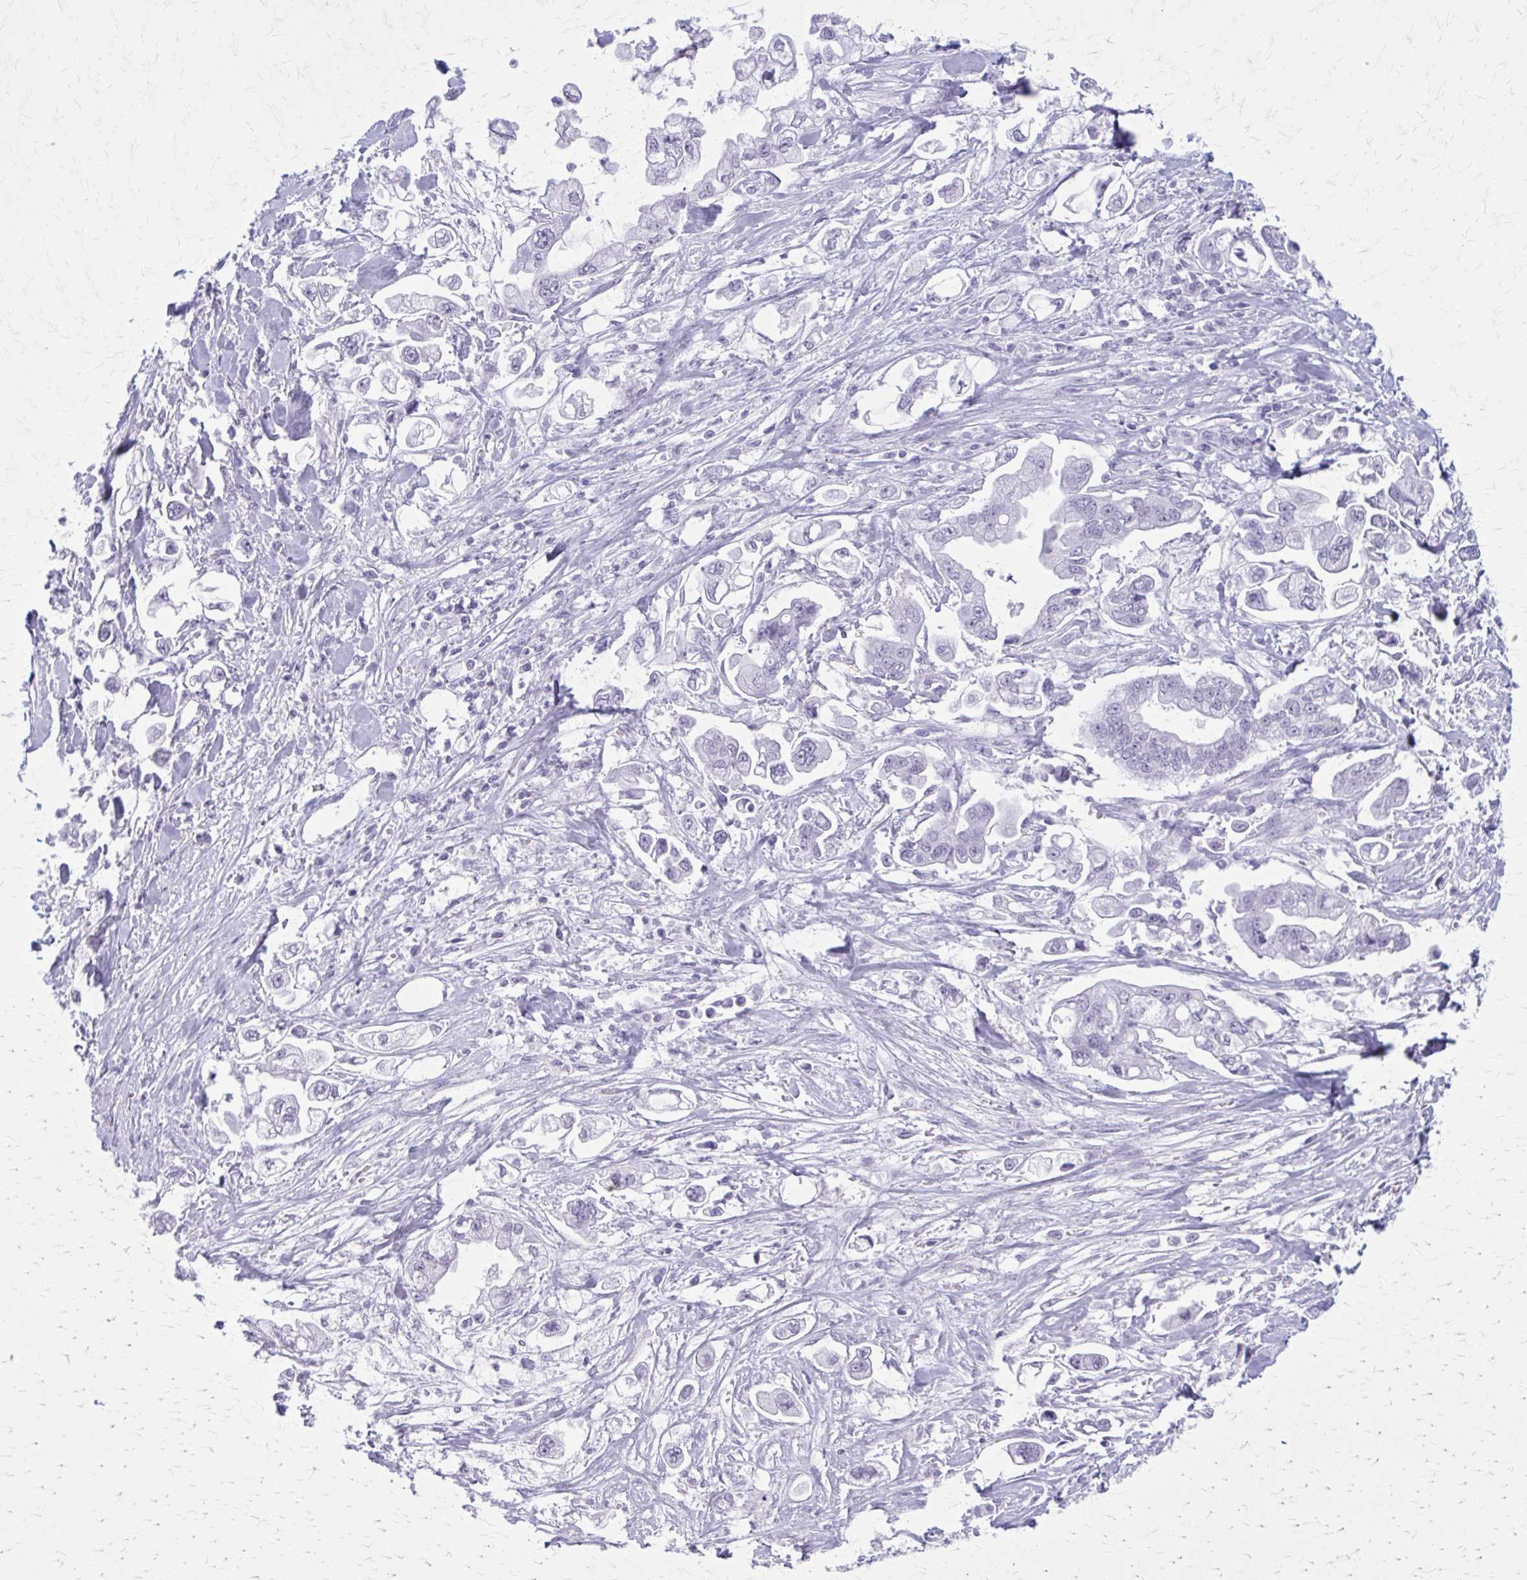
{"staining": {"intensity": "negative", "quantity": "none", "location": "none"}, "tissue": "stomach cancer", "cell_type": "Tumor cells", "image_type": "cancer", "snomed": [{"axis": "morphology", "description": "Adenocarcinoma, NOS"}, {"axis": "topography", "description": "Stomach"}], "caption": "The immunohistochemistry histopathology image has no significant staining in tumor cells of stomach cancer tissue.", "gene": "GAD1", "patient": {"sex": "male", "age": 62}}